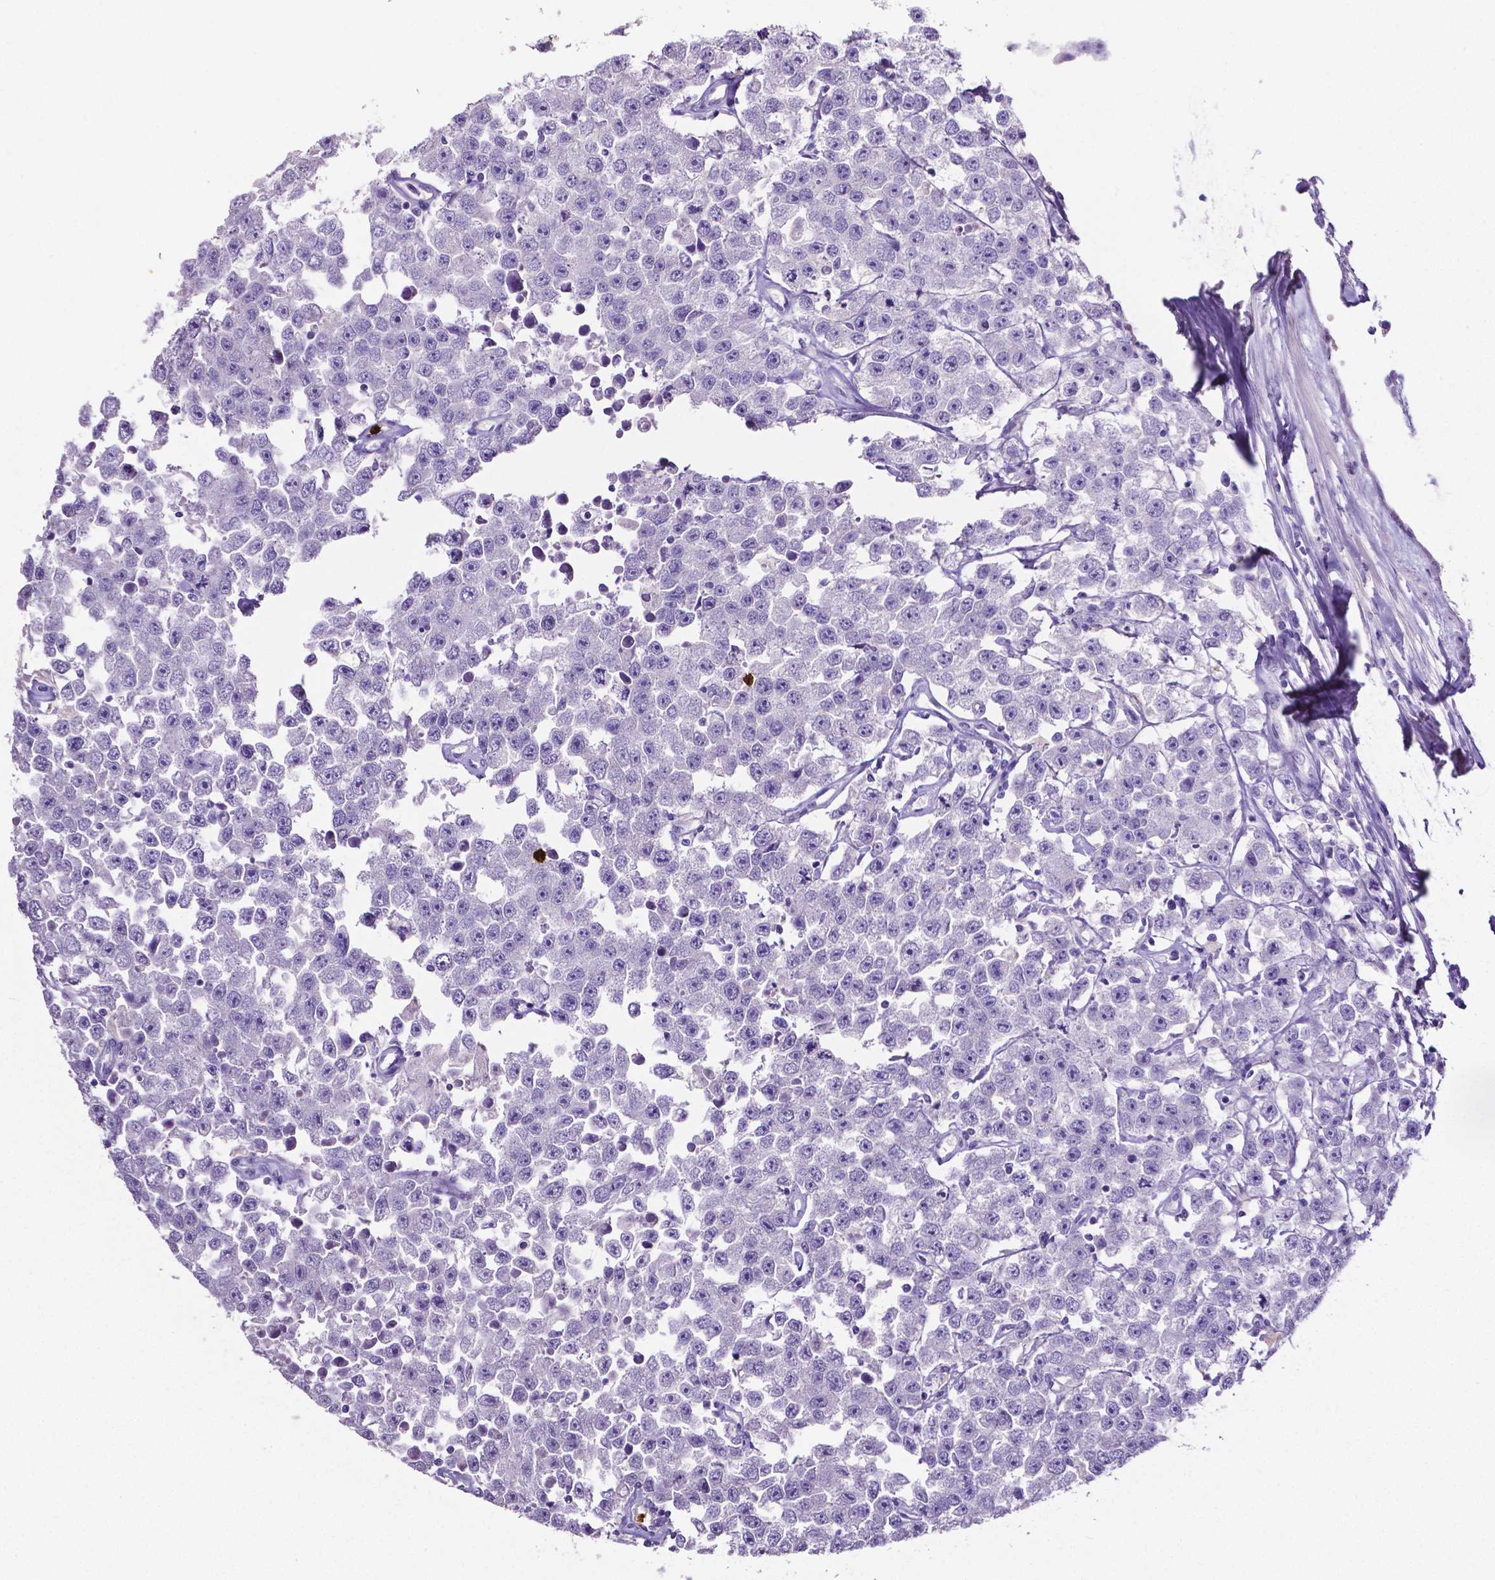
{"staining": {"intensity": "negative", "quantity": "none", "location": "none"}, "tissue": "testis cancer", "cell_type": "Tumor cells", "image_type": "cancer", "snomed": [{"axis": "morphology", "description": "Seminoma, NOS"}, {"axis": "topography", "description": "Testis"}], "caption": "DAB immunohistochemical staining of human testis cancer displays no significant expression in tumor cells.", "gene": "MMP9", "patient": {"sex": "male", "age": 52}}